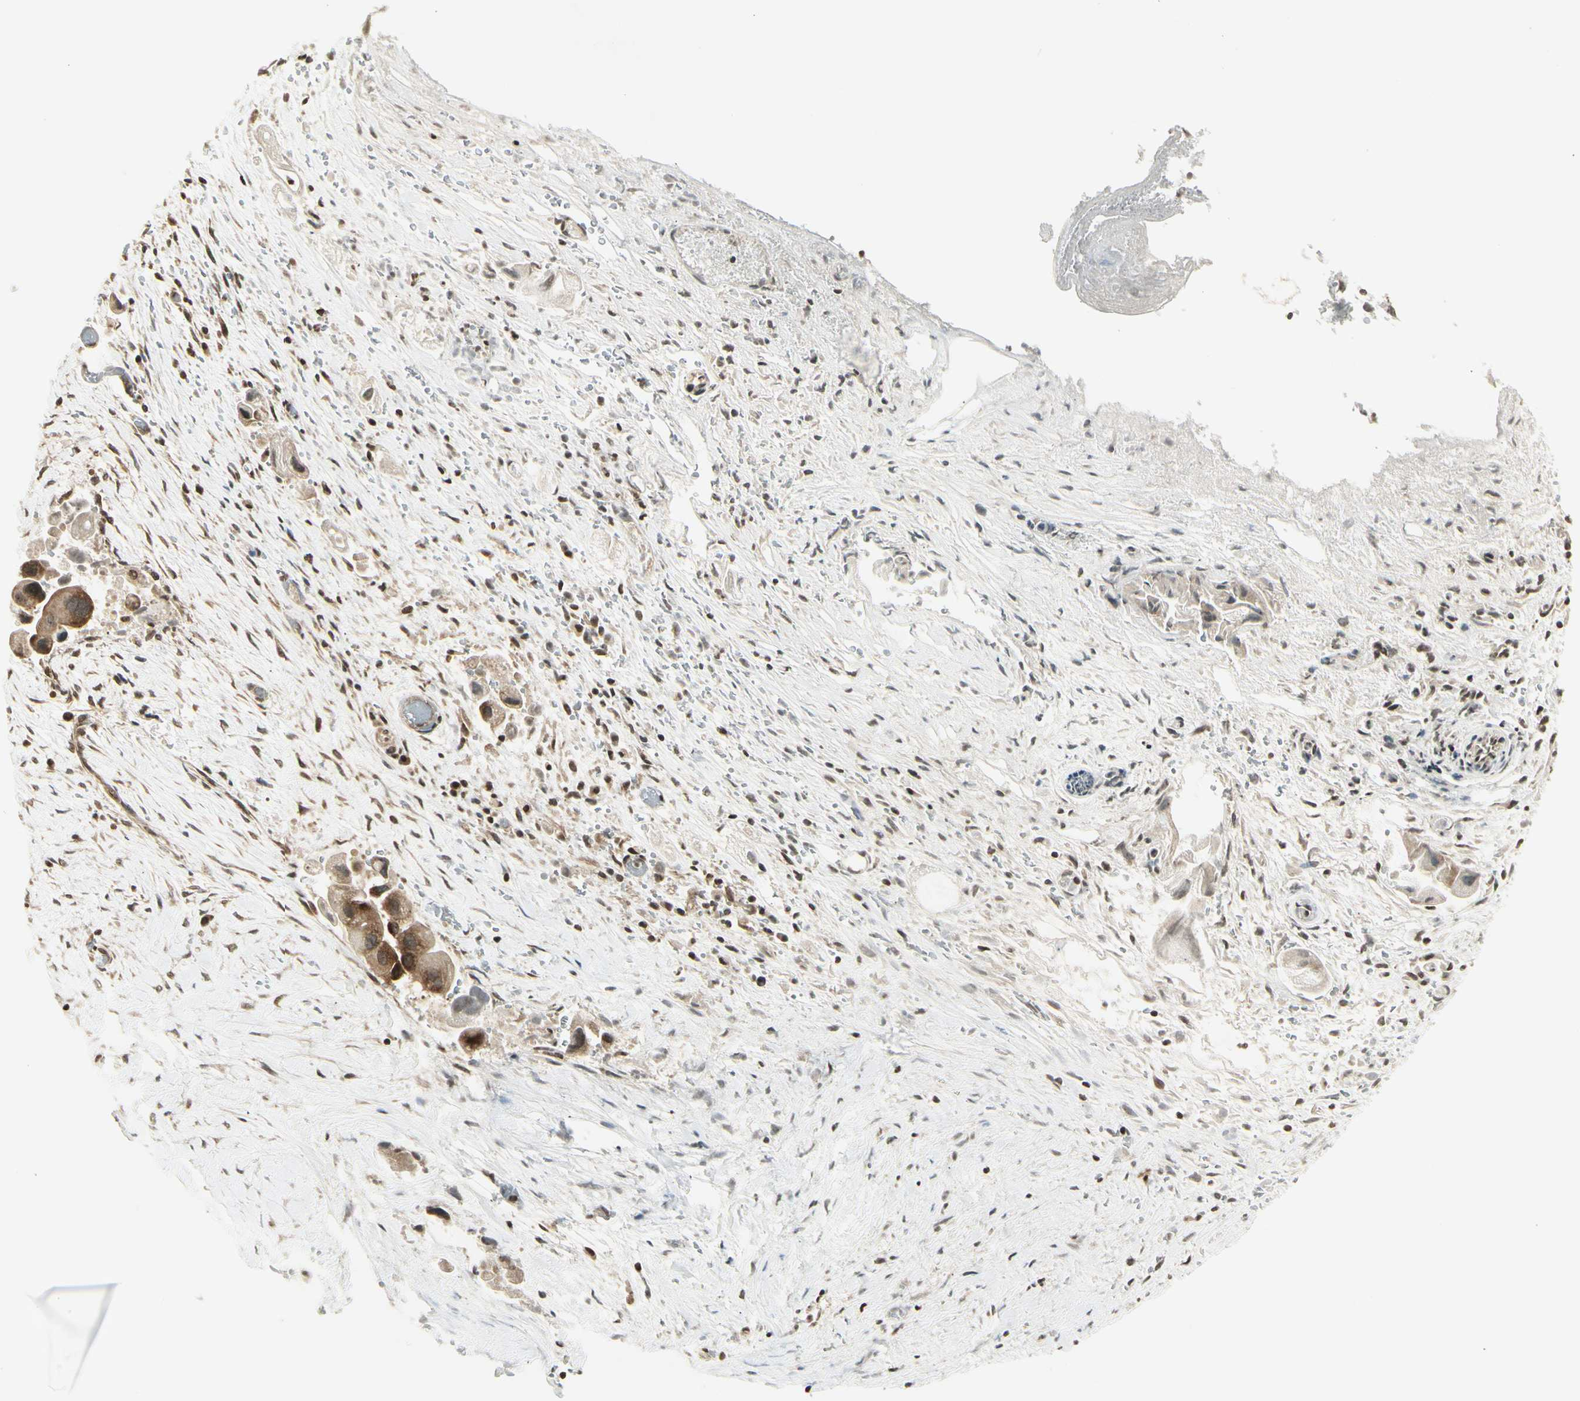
{"staining": {"intensity": "moderate", "quantity": "25%-75%", "location": "cytoplasmic/membranous"}, "tissue": "liver cancer", "cell_type": "Tumor cells", "image_type": "cancer", "snomed": [{"axis": "morphology", "description": "Normal tissue, NOS"}, {"axis": "morphology", "description": "Cholangiocarcinoma"}, {"axis": "topography", "description": "Liver"}, {"axis": "topography", "description": "Peripheral nerve tissue"}], "caption": "Immunohistochemistry (IHC) photomicrograph of liver cholangiocarcinoma stained for a protein (brown), which reveals medium levels of moderate cytoplasmic/membranous positivity in approximately 25%-75% of tumor cells.", "gene": "SMN2", "patient": {"sex": "male", "age": 50}}